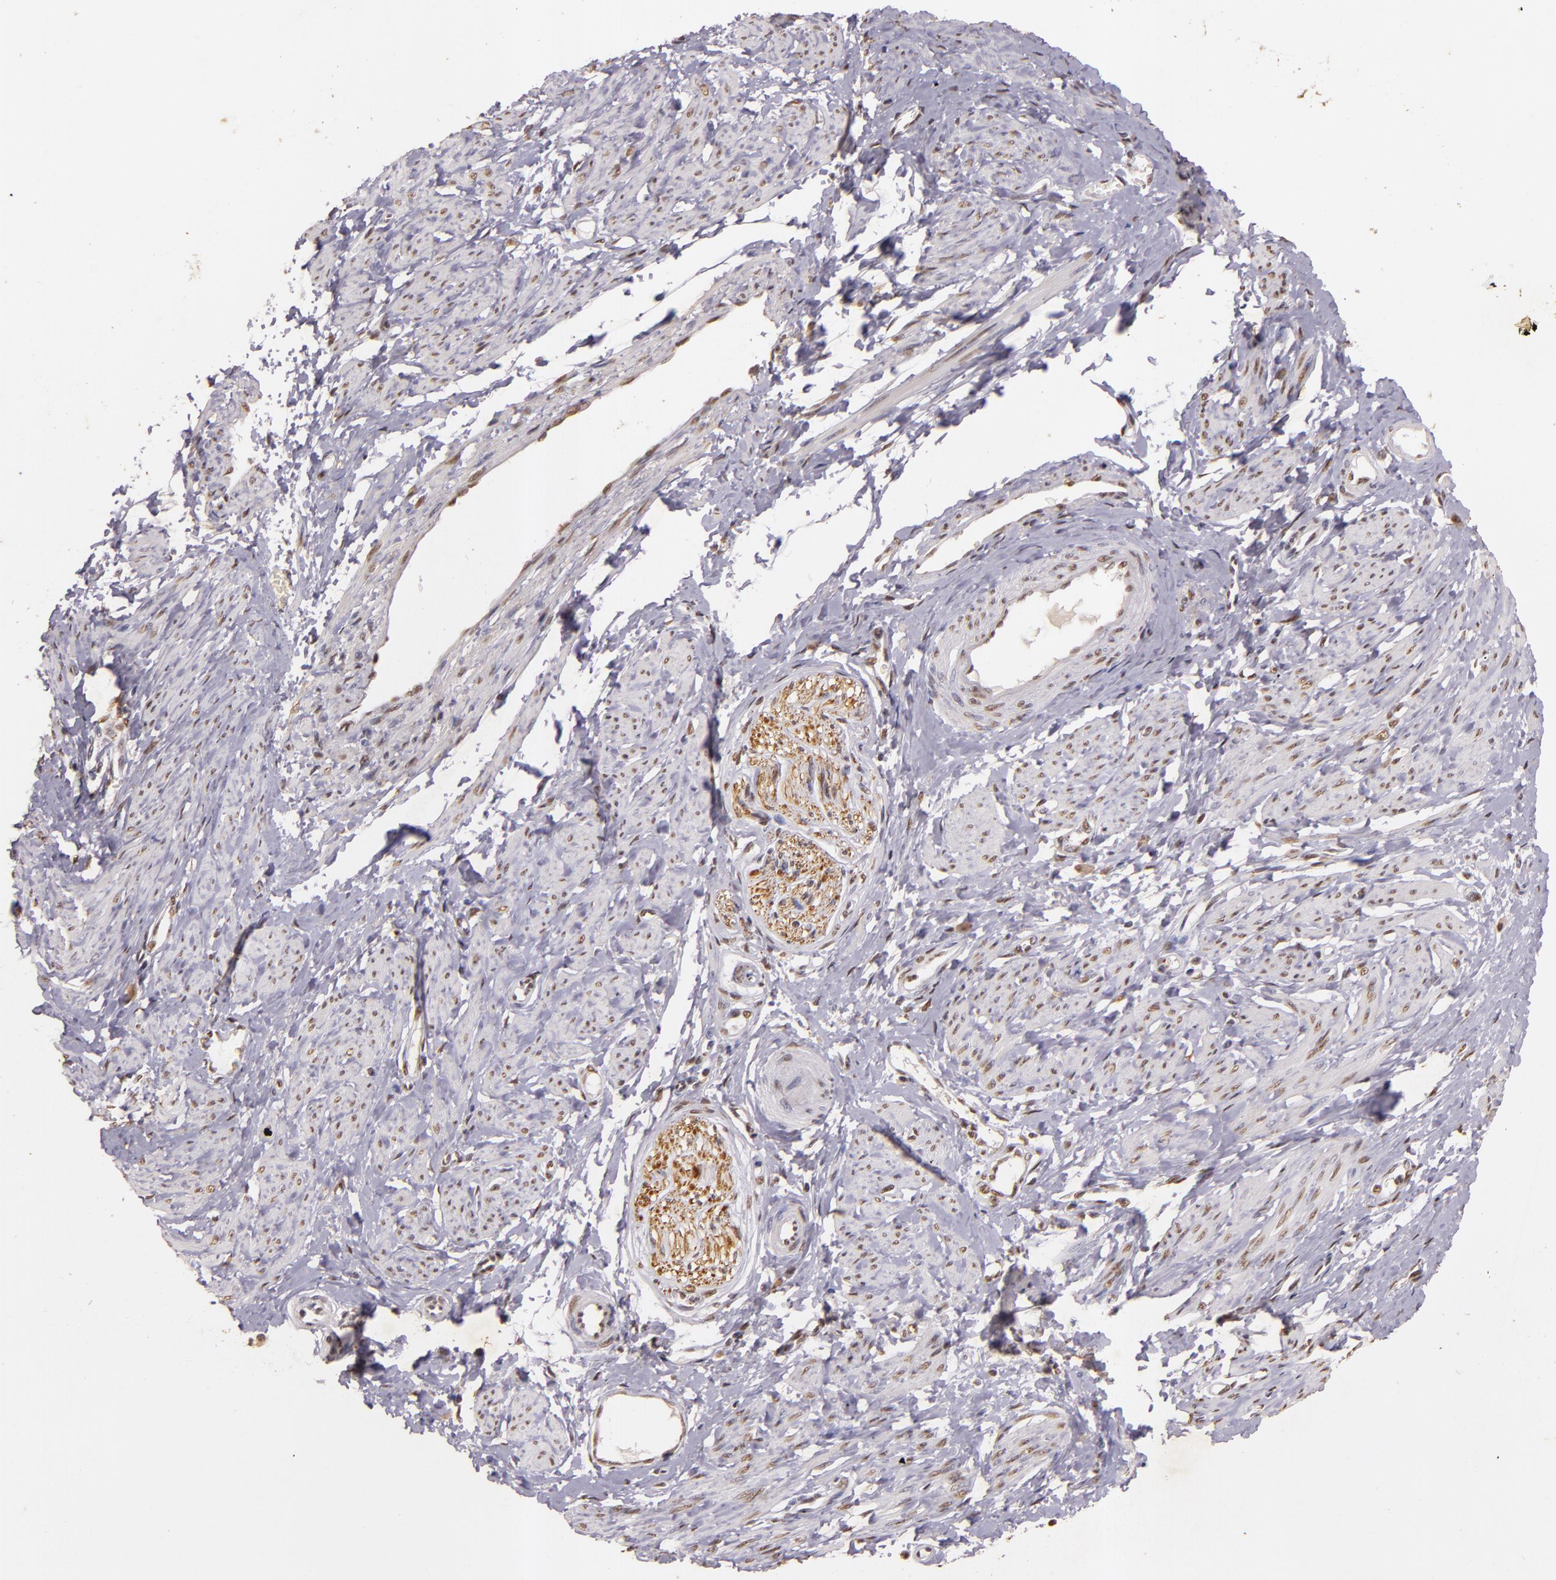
{"staining": {"intensity": "weak", "quantity": "25%-75%", "location": "nuclear"}, "tissue": "smooth muscle", "cell_type": "Smooth muscle cells", "image_type": "normal", "snomed": [{"axis": "morphology", "description": "Normal tissue, NOS"}, {"axis": "topography", "description": "Smooth muscle"}, {"axis": "topography", "description": "Uterus"}], "caption": "DAB immunohistochemical staining of normal human smooth muscle shows weak nuclear protein expression in about 25%-75% of smooth muscle cells. Using DAB (brown) and hematoxylin (blue) stains, captured at high magnification using brightfield microscopy.", "gene": "CBX3", "patient": {"sex": "female", "age": 39}}